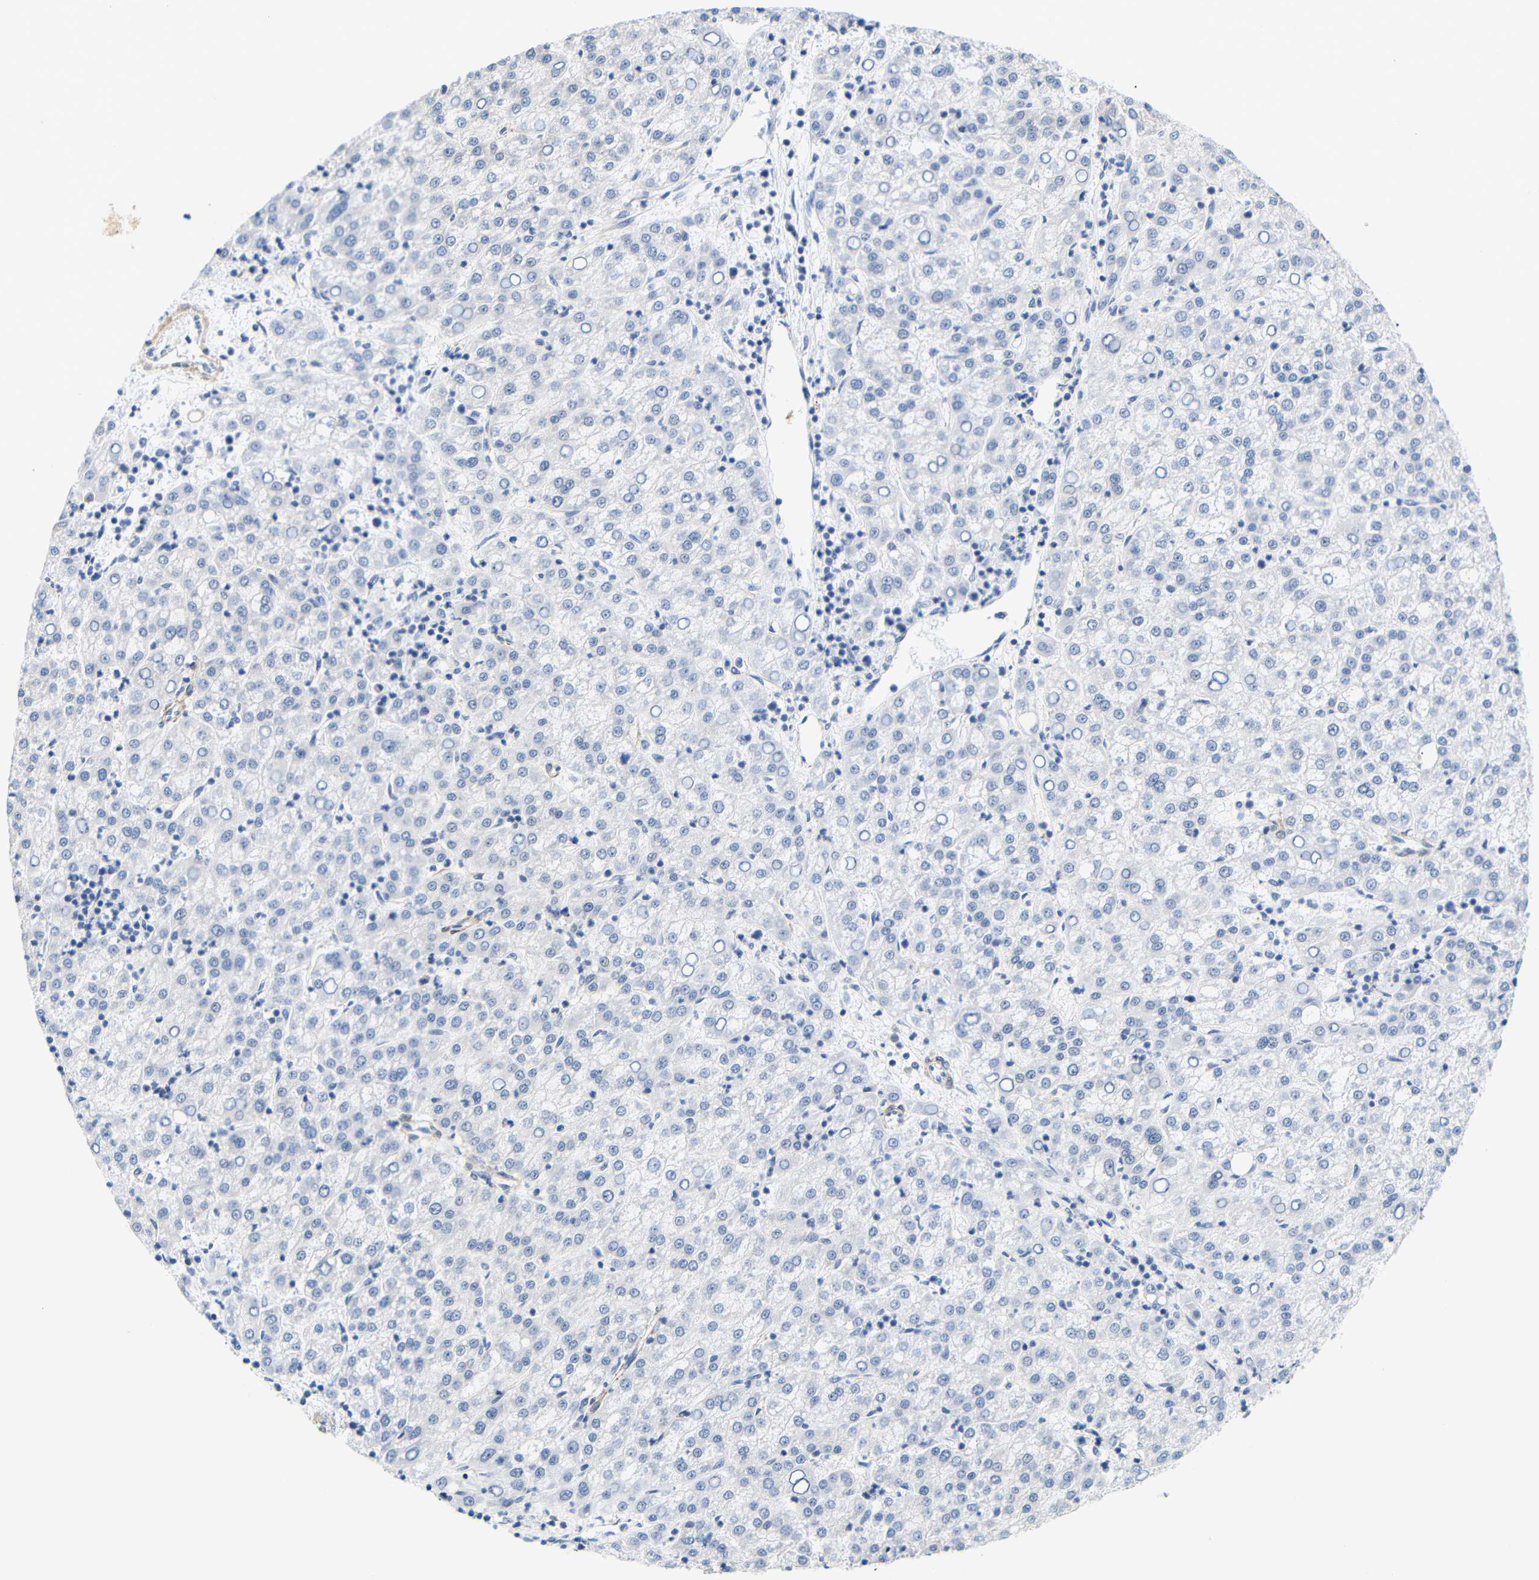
{"staining": {"intensity": "negative", "quantity": "none", "location": "none"}, "tissue": "liver cancer", "cell_type": "Tumor cells", "image_type": "cancer", "snomed": [{"axis": "morphology", "description": "Carcinoma, Hepatocellular, NOS"}, {"axis": "topography", "description": "Liver"}], "caption": "This is a photomicrograph of immunohistochemistry (IHC) staining of liver cancer, which shows no expression in tumor cells.", "gene": "STMN3", "patient": {"sex": "female", "age": 58}}